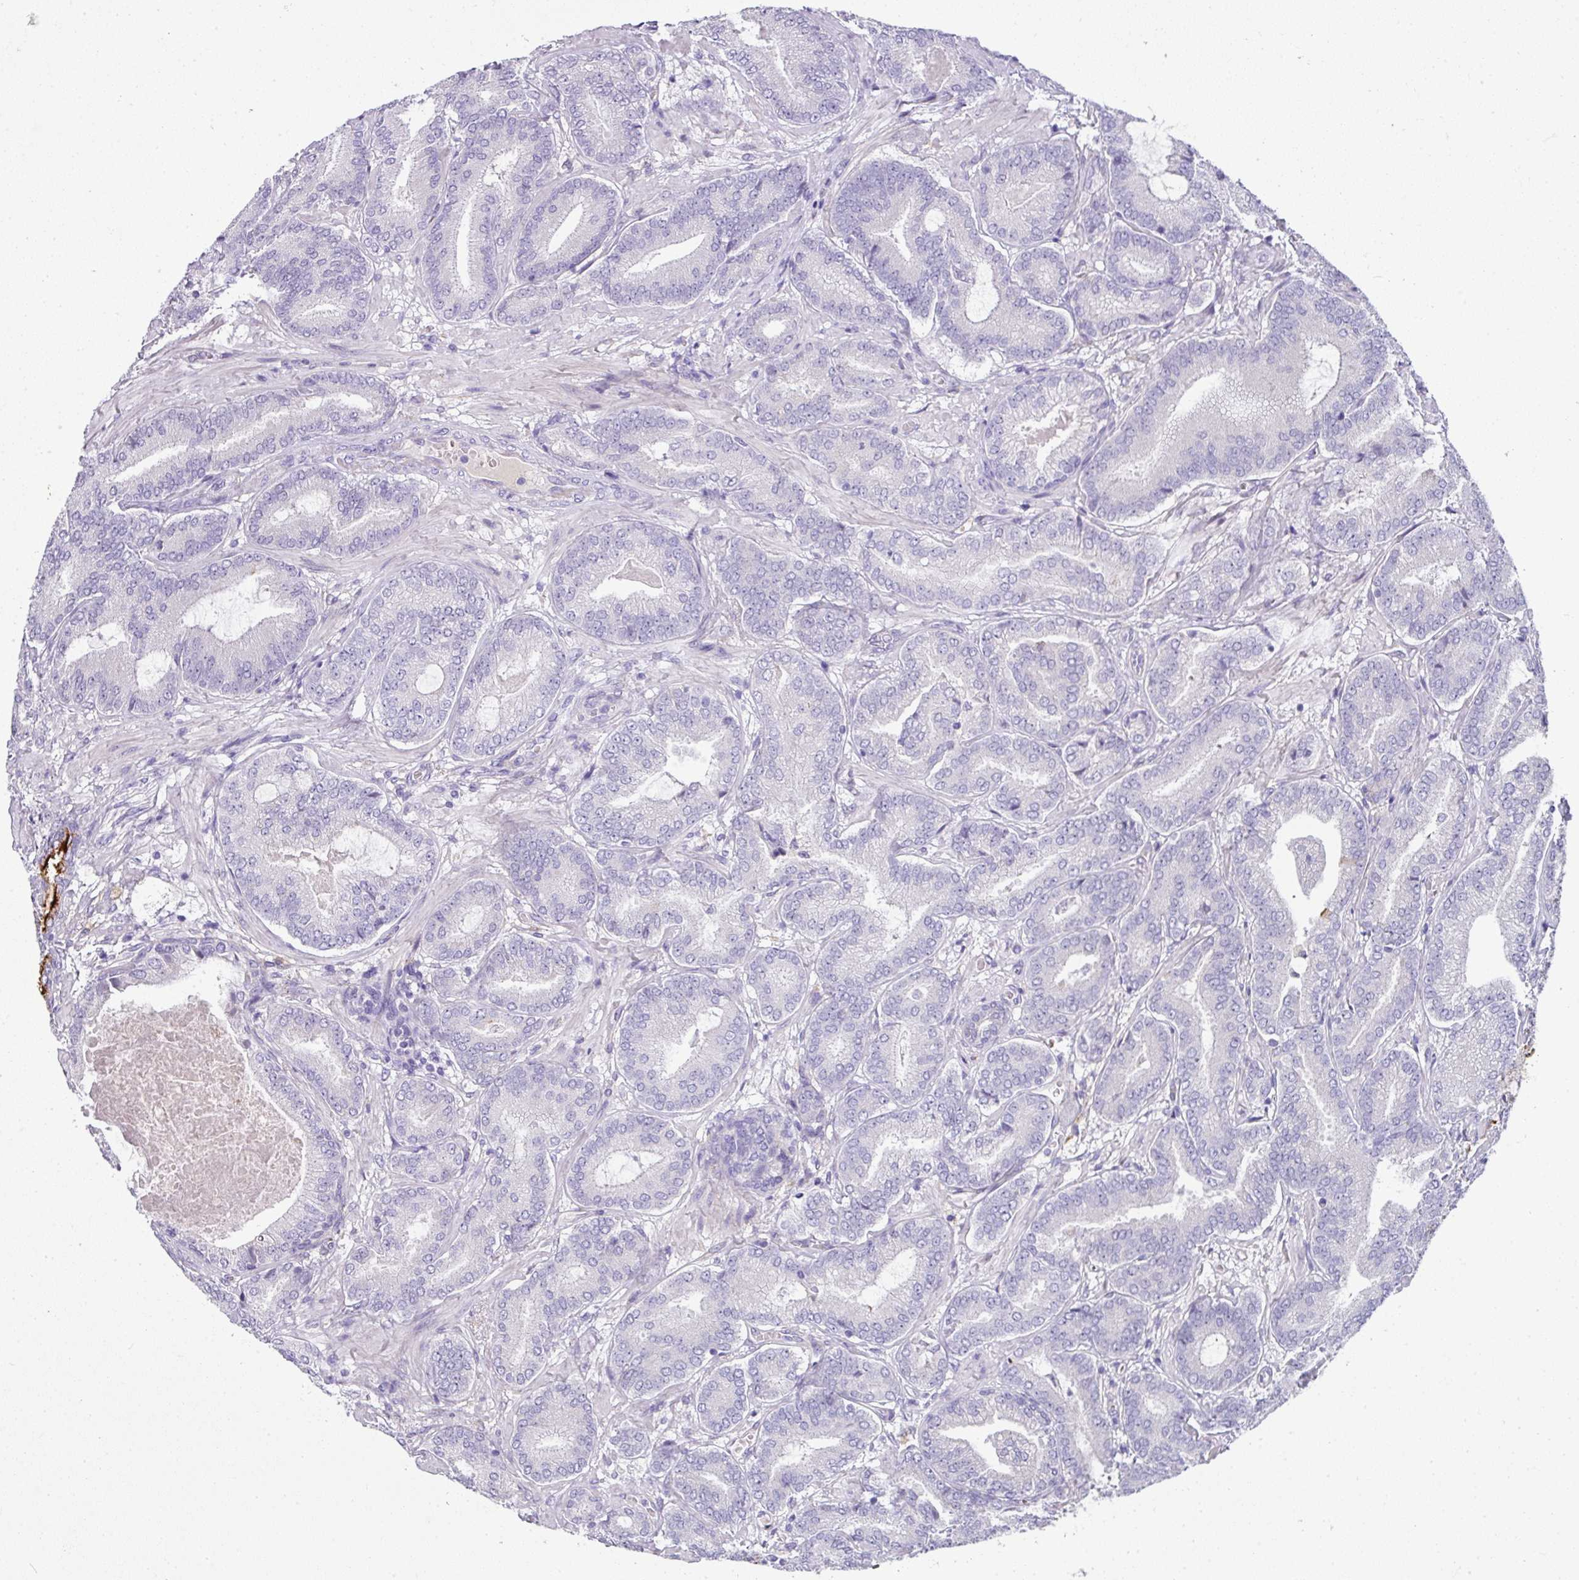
{"staining": {"intensity": "strong", "quantity": "<25%", "location": "cytoplasmic/membranous"}, "tissue": "prostate cancer", "cell_type": "Tumor cells", "image_type": "cancer", "snomed": [{"axis": "morphology", "description": "Adenocarcinoma, Low grade"}, {"axis": "topography", "description": "Prostate and seminal vesicle, NOS"}], "caption": "A medium amount of strong cytoplasmic/membranous expression is present in approximately <25% of tumor cells in adenocarcinoma (low-grade) (prostate) tissue.", "gene": "FGF17", "patient": {"sex": "male", "age": 61}}